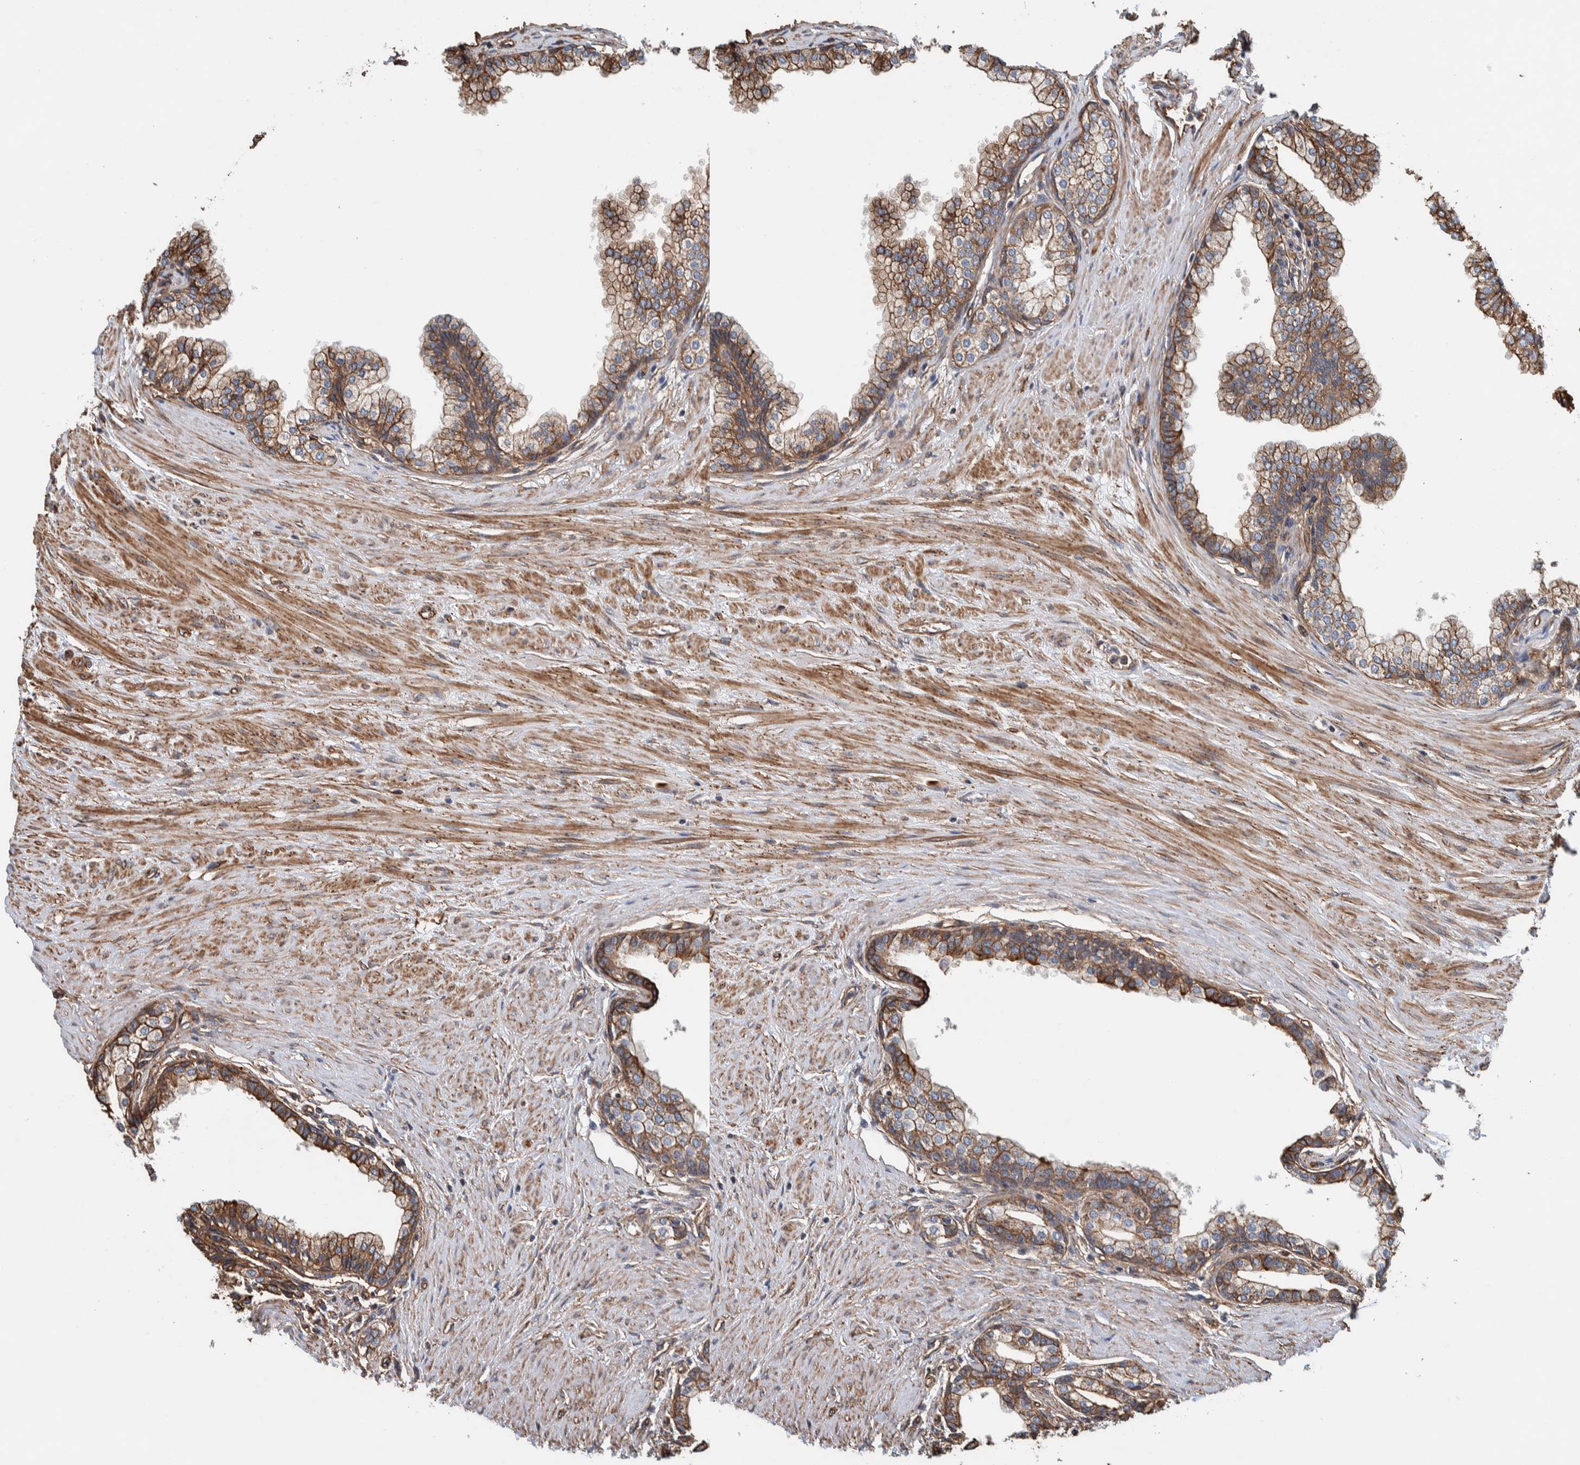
{"staining": {"intensity": "moderate", "quantity": "25%-75%", "location": "cytoplasmic/membranous"}, "tissue": "prostate", "cell_type": "Glandular cells", "image_type": "normal", "snomed": [{"axis": "morphology", "description": "Normal tissue, NOS"}, {"axis": "morphology", "description": "Urothelial carcinoma, Low grade"}, {"axis": "topography", "description": "Urinary bladder"}, {"axis": "topography", "description": "Prostate"}], "caption": "IHC of benign human prostate reveals medium levels of moderate cytoplasmic/membranous positivity in approximately 25%-75% of glandular cells. The protein of interest is shown in brown color, while the nuclei are stained blue.", "gene": "PKD1L1", "patient": {"sex": "male", "age": 60}}